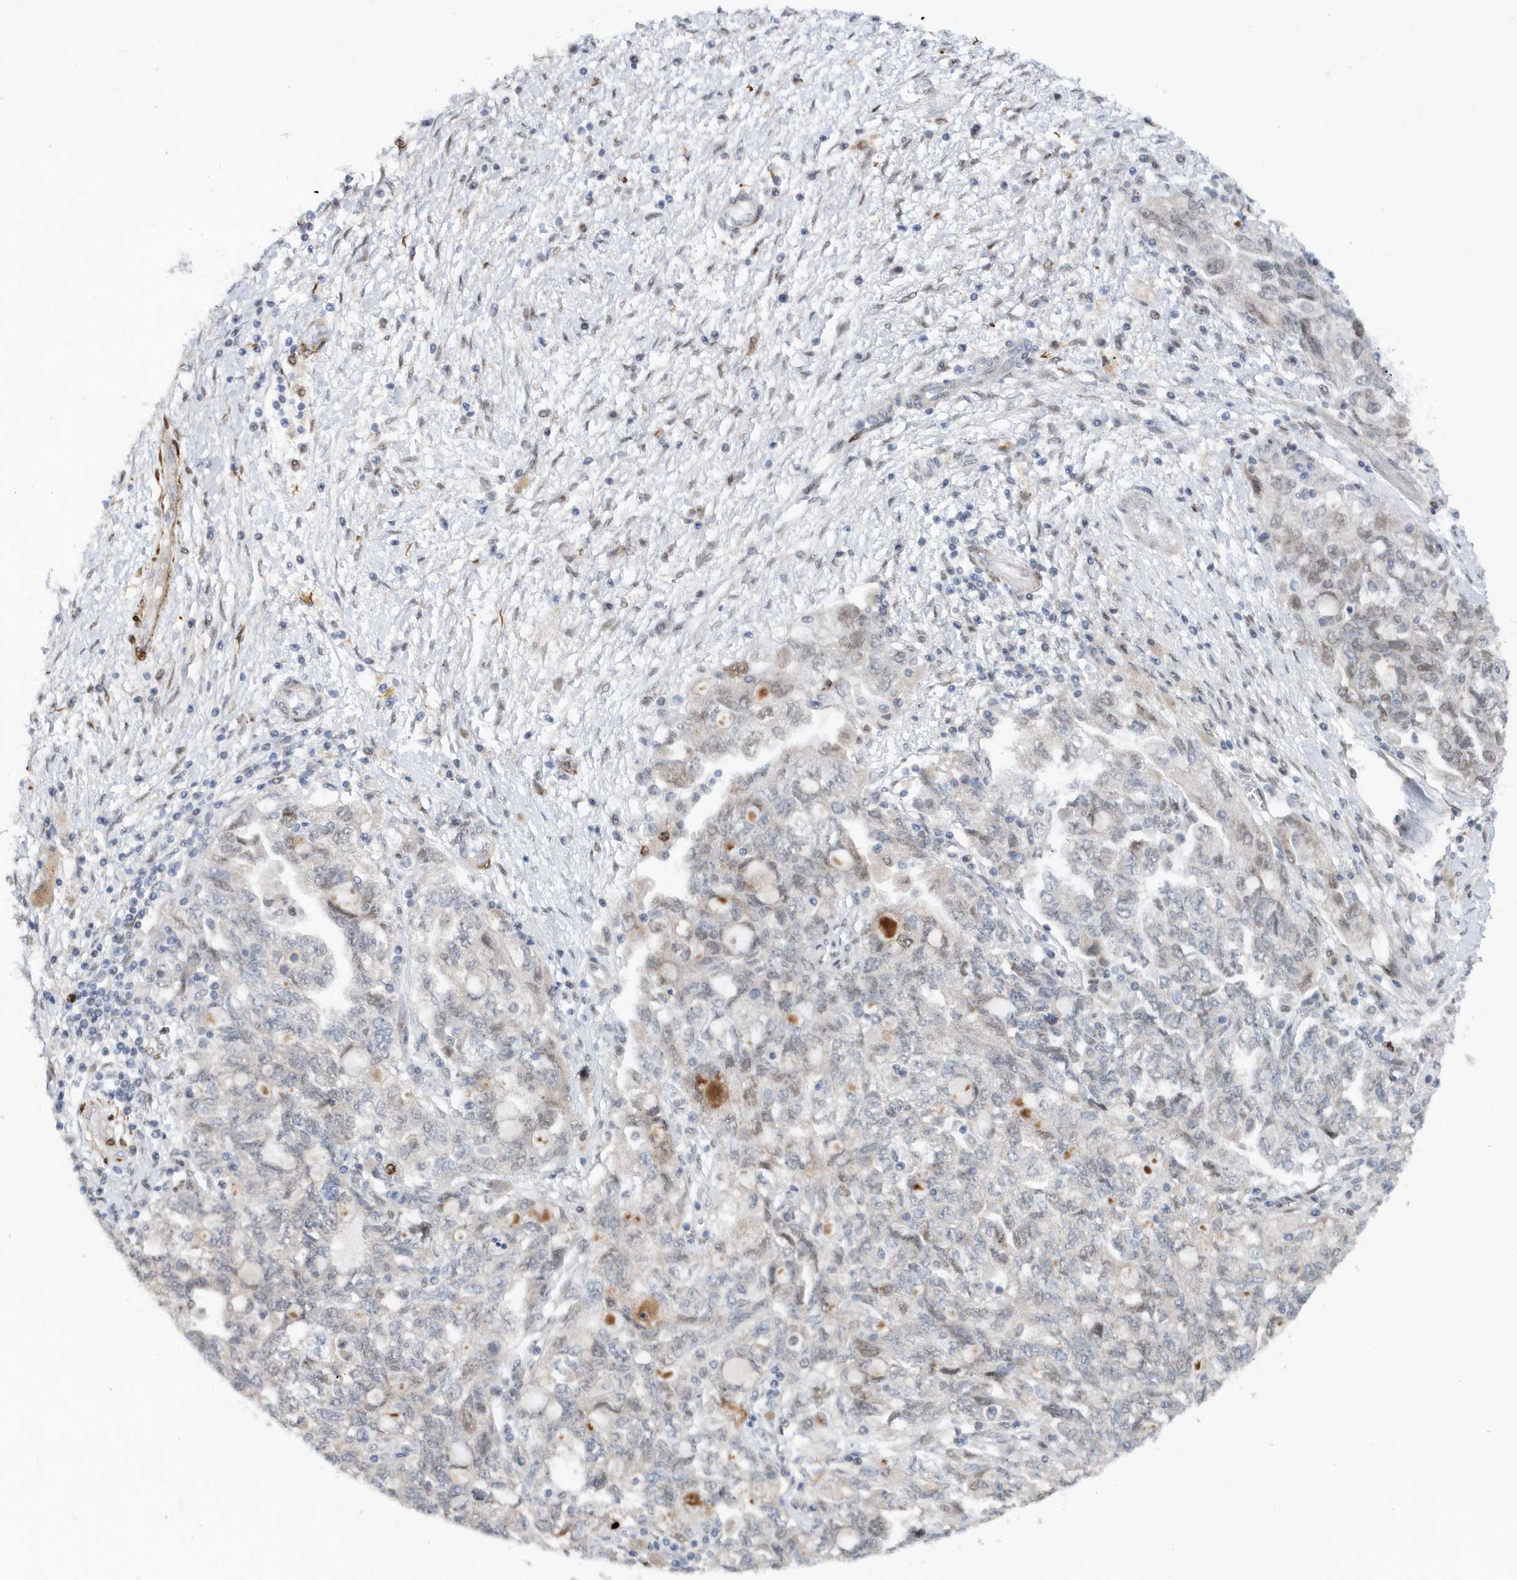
{"staining": {"intensity": "weak", "quantity": "25%-75%", "location": "nuclear"}, "tissue": "ovarian cancer", "cell_type": "Tumor cells", "image_type": "cancer", "snomed": [{"axis": "morphology", "description": "Carcinoma, NOS"}, {"axis": "morphology", "description": "Cystadenocarcinoma, serous, NOS"}, {"axis": "topography", "description": "Ovary"}], "caption": "DAB (3,3'-diaminobenzidine) immunohistochemical staining of human serous cystadenocarcinoma (ovarian) exhibits weak nuclear protein expression in about 25%-75% of tumor cells.", "gene": "ASCL4", "patient": {"sex": "female", "age": 69}}